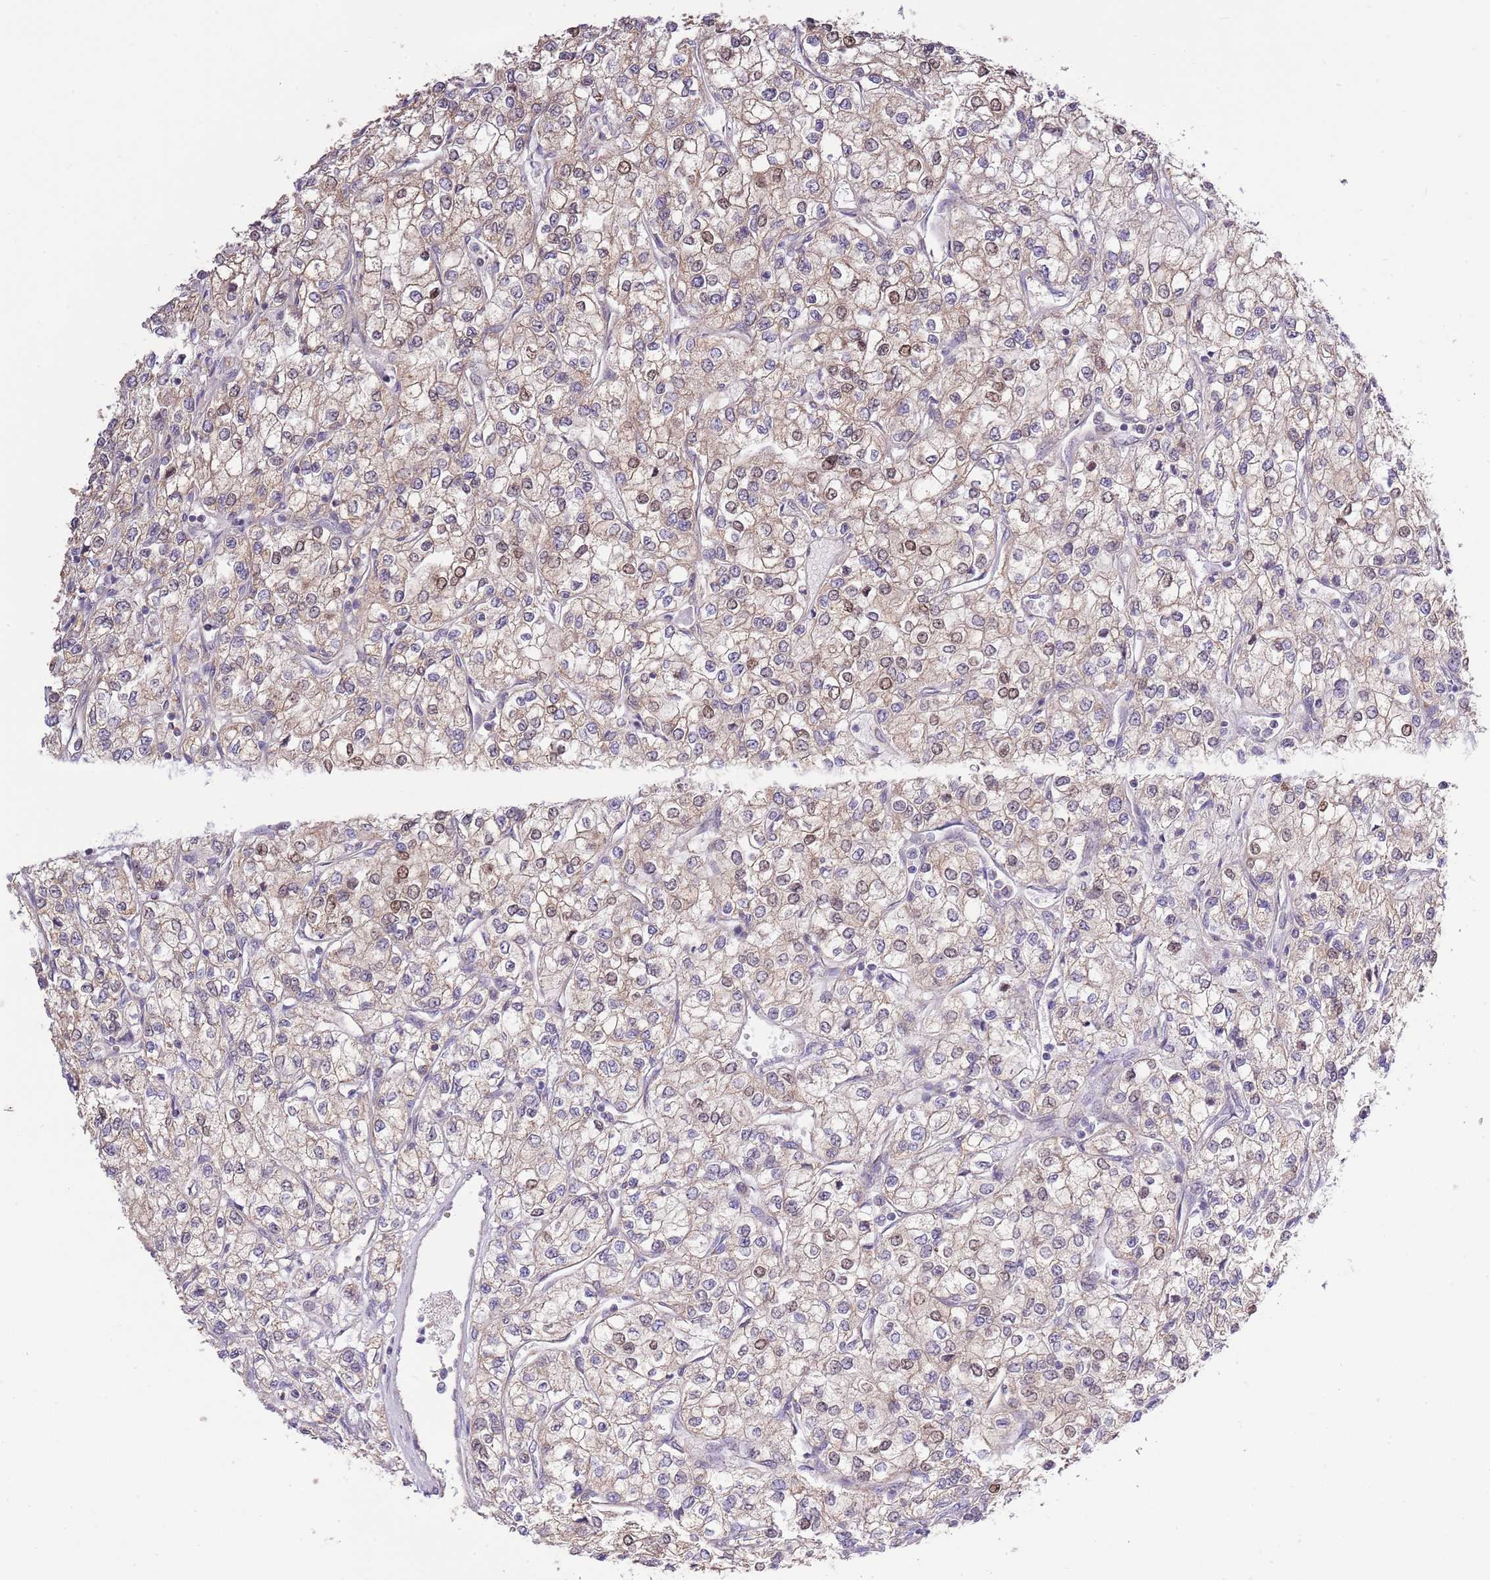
{"staining": {"intensity": "weak", "quantity": ">75%", "location": "cytoplasmic/membranous"}, "tissue": "renal cancer", "cell_type": "Tumor cells", "image_type": "cancer", "snomed": [{"axis": "morphology", "description": "Adenocarcinoma, NOS"}, {"axis": "topography", "description": "Kidney"}], "caption": "Immunohistochemical staining of human adenocarcinoma (renal) displays weak cytoplasmic/membranous protein staining in about >75% of tumor cells.", "gene": "ARL2BP", "patient": {"sex": "male", "age": 80}}